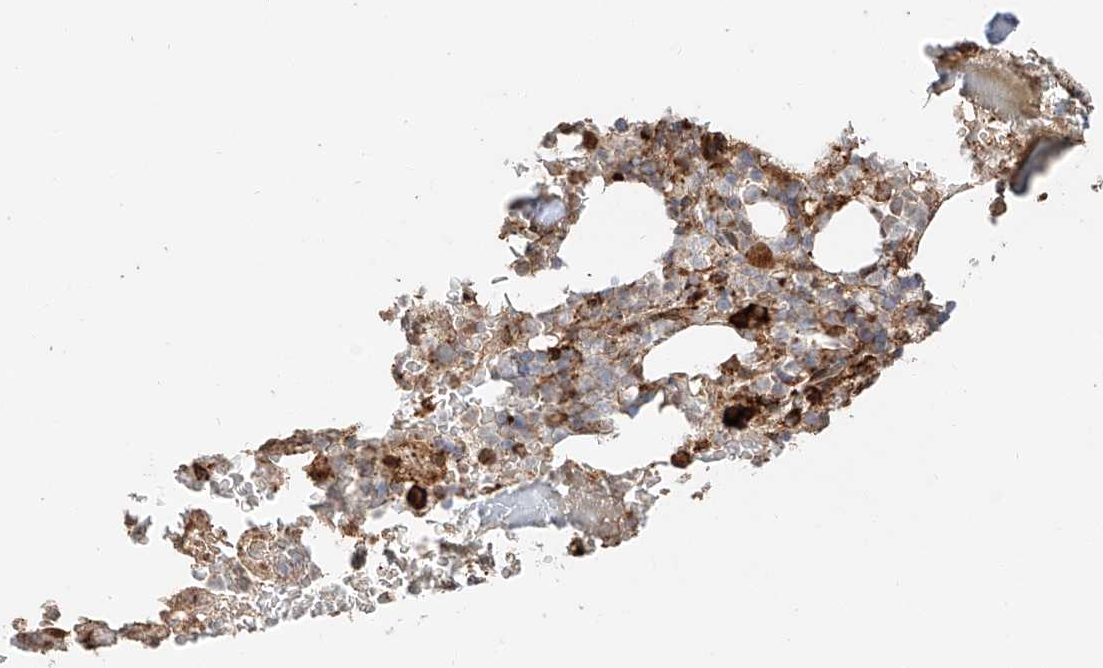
{"staining": {"intensity": "moderate", "quantity": ">75%", "location": "cytoplasmic/membranous"}, "tissue": "bone marrow", "cell_type": "Hematopoietic cells", "image_type": "normal", "snomed": [{"axis": "morphology", "description": "Normal tissue, NOS"}, {"axis": "topography", "description": "Bone marrow"}], "caption": "Immunohistochemistry (IHC) of benign human bone marrow reveals medium levels of moderate cytoplasmic/membranous expression in about >75% of hematopoietic cells.", "gene": "ZNF84", "patient": {"sex": "male", "age": 58}}